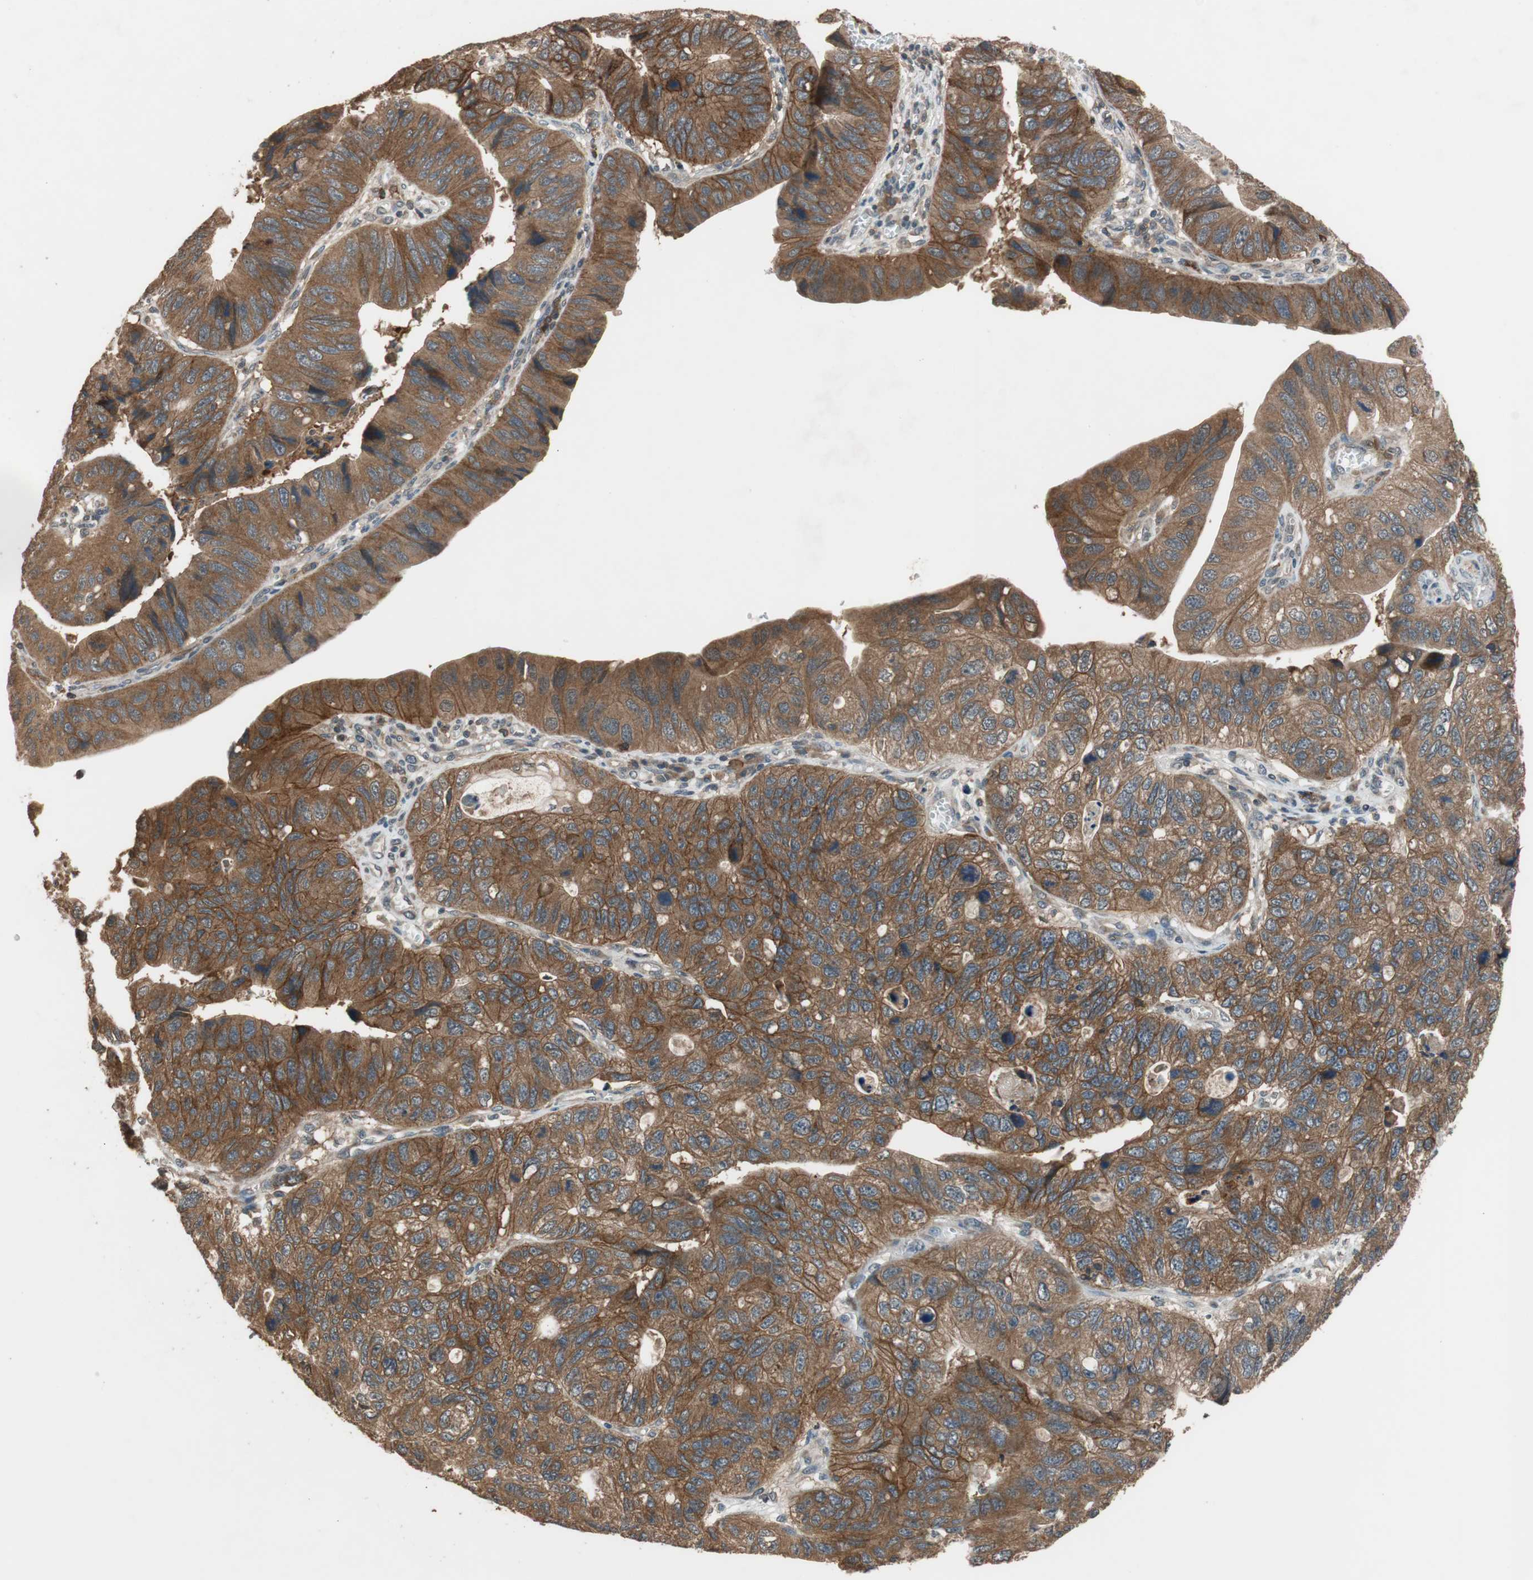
{"staining": {"intensity": "strong", "quantity": ">75%", "location": "cytoplasmic/membranous"}, "tissue": "stomach cancer", "cell_type": "Tumor cells", "image_type": "cancer", "snomed": [{"axis": "morphology", "description": "Adenocarcinoma, NOS"}, {"axis": "topography", "description": "Stomach"}], "caption": "IHC histopathology image of neoplastic tissue: human stomach adenocarcinoma stained using IHC exhibits high levels of strong protein expression localized specifically in the cytoplasmic/membranous of tumor cells, appearing as a cytoplasmic/membranous brown color.", "gene": "TMEM230", "patient": {"sex": "male", "age": 59}}